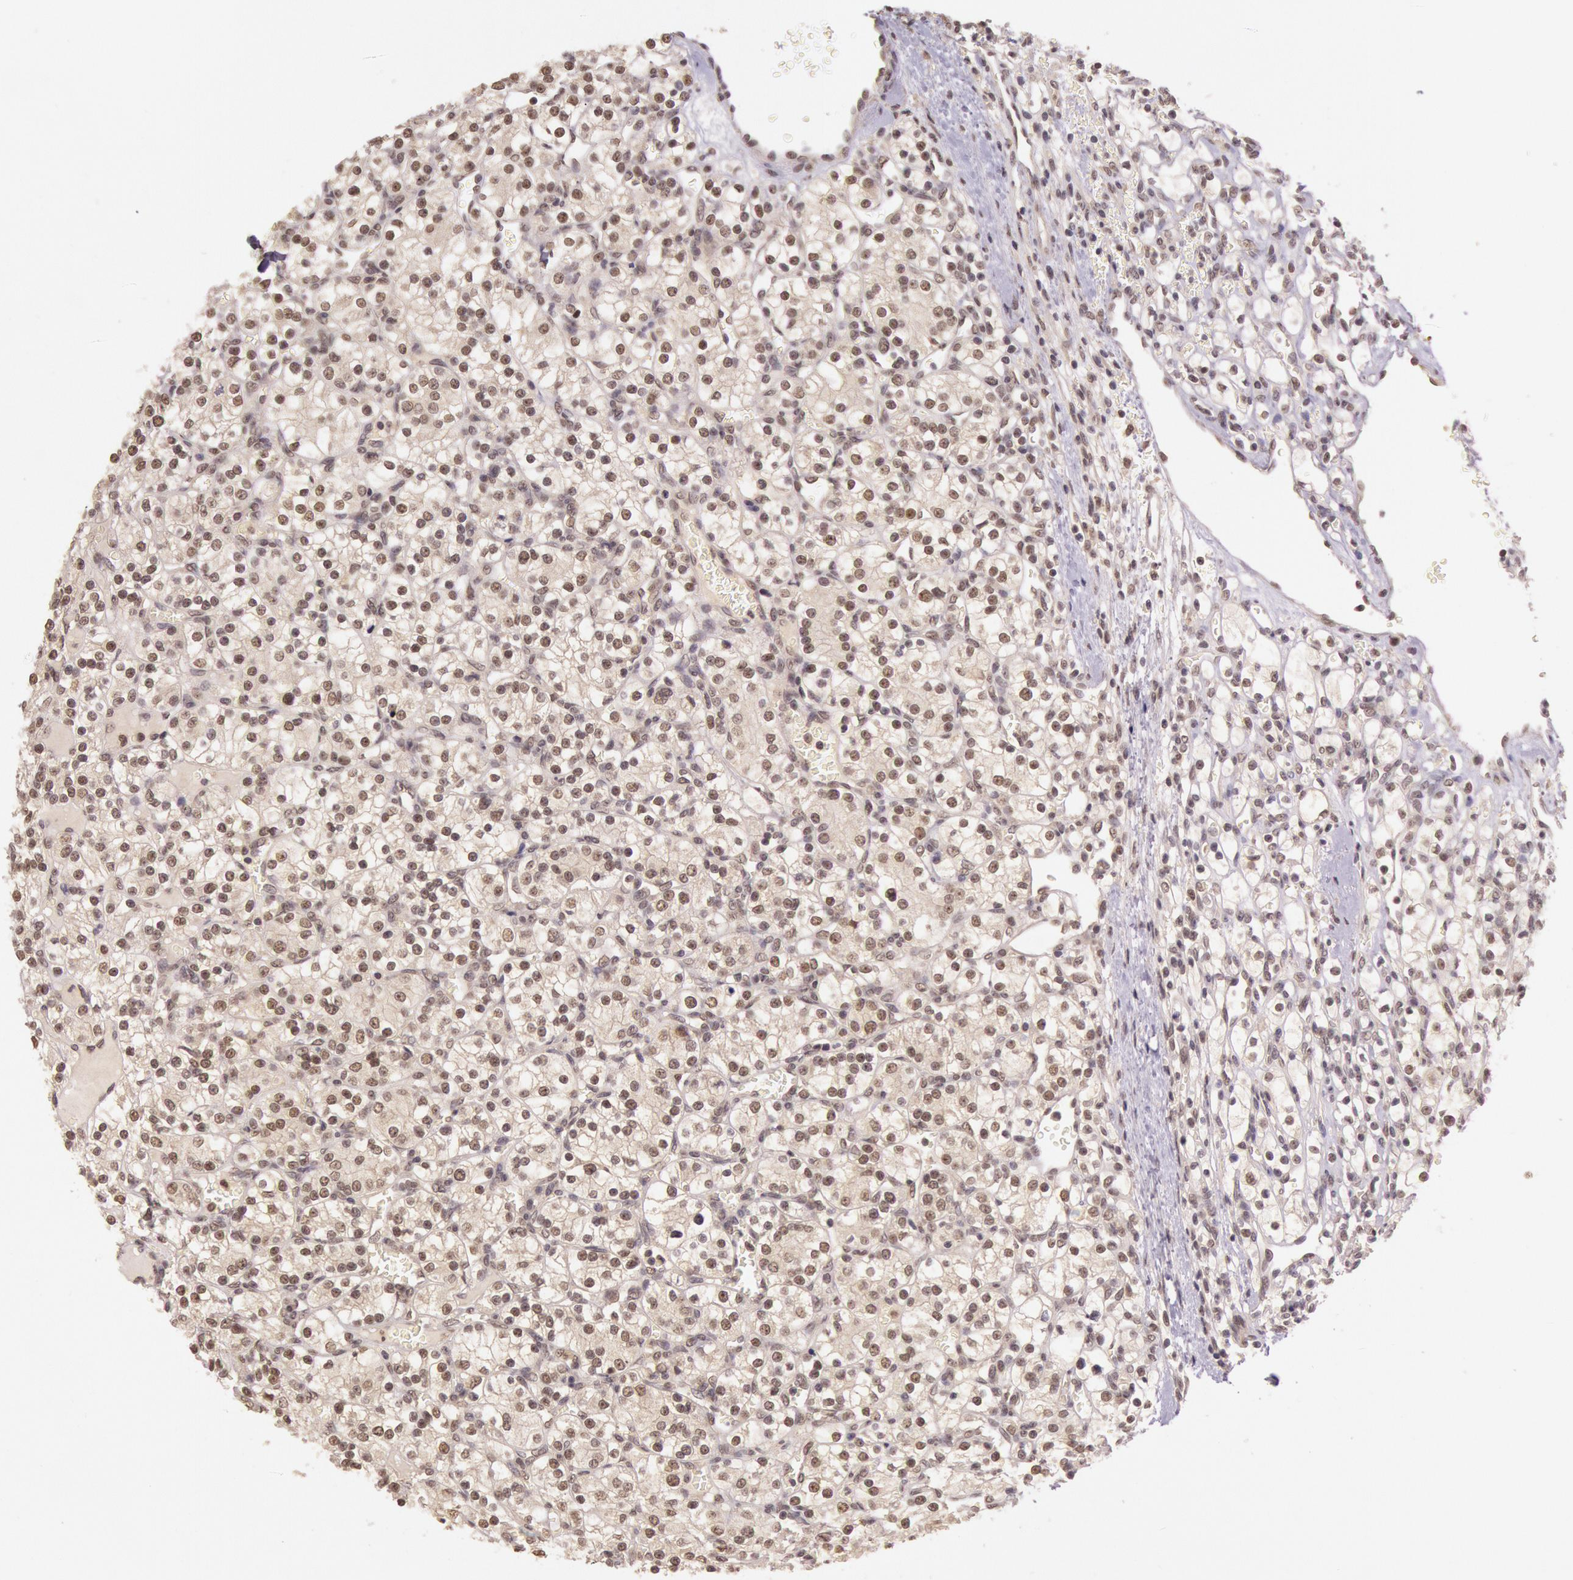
{"staining": {"intensity": "negative", "quantity": "none", "location": "none"}, "tissue": "renal cancer", "cell_type": "Tumor cells", "image_type": "cancer", "snomed": [{"axis": "morphology", "description": "Adenocarcinoma, NOS"}, {"axis": "topography", "description": "Kidney"}], "caption": "IHC photomicrograph of renal adenocarcinoma stained for a protein (brown), which shows no positivity in tumor cells. (DAB IHC with hematoxylin counter stain).", "gene": "RTL10", "patient": {"sex": "female", "age": 62}}